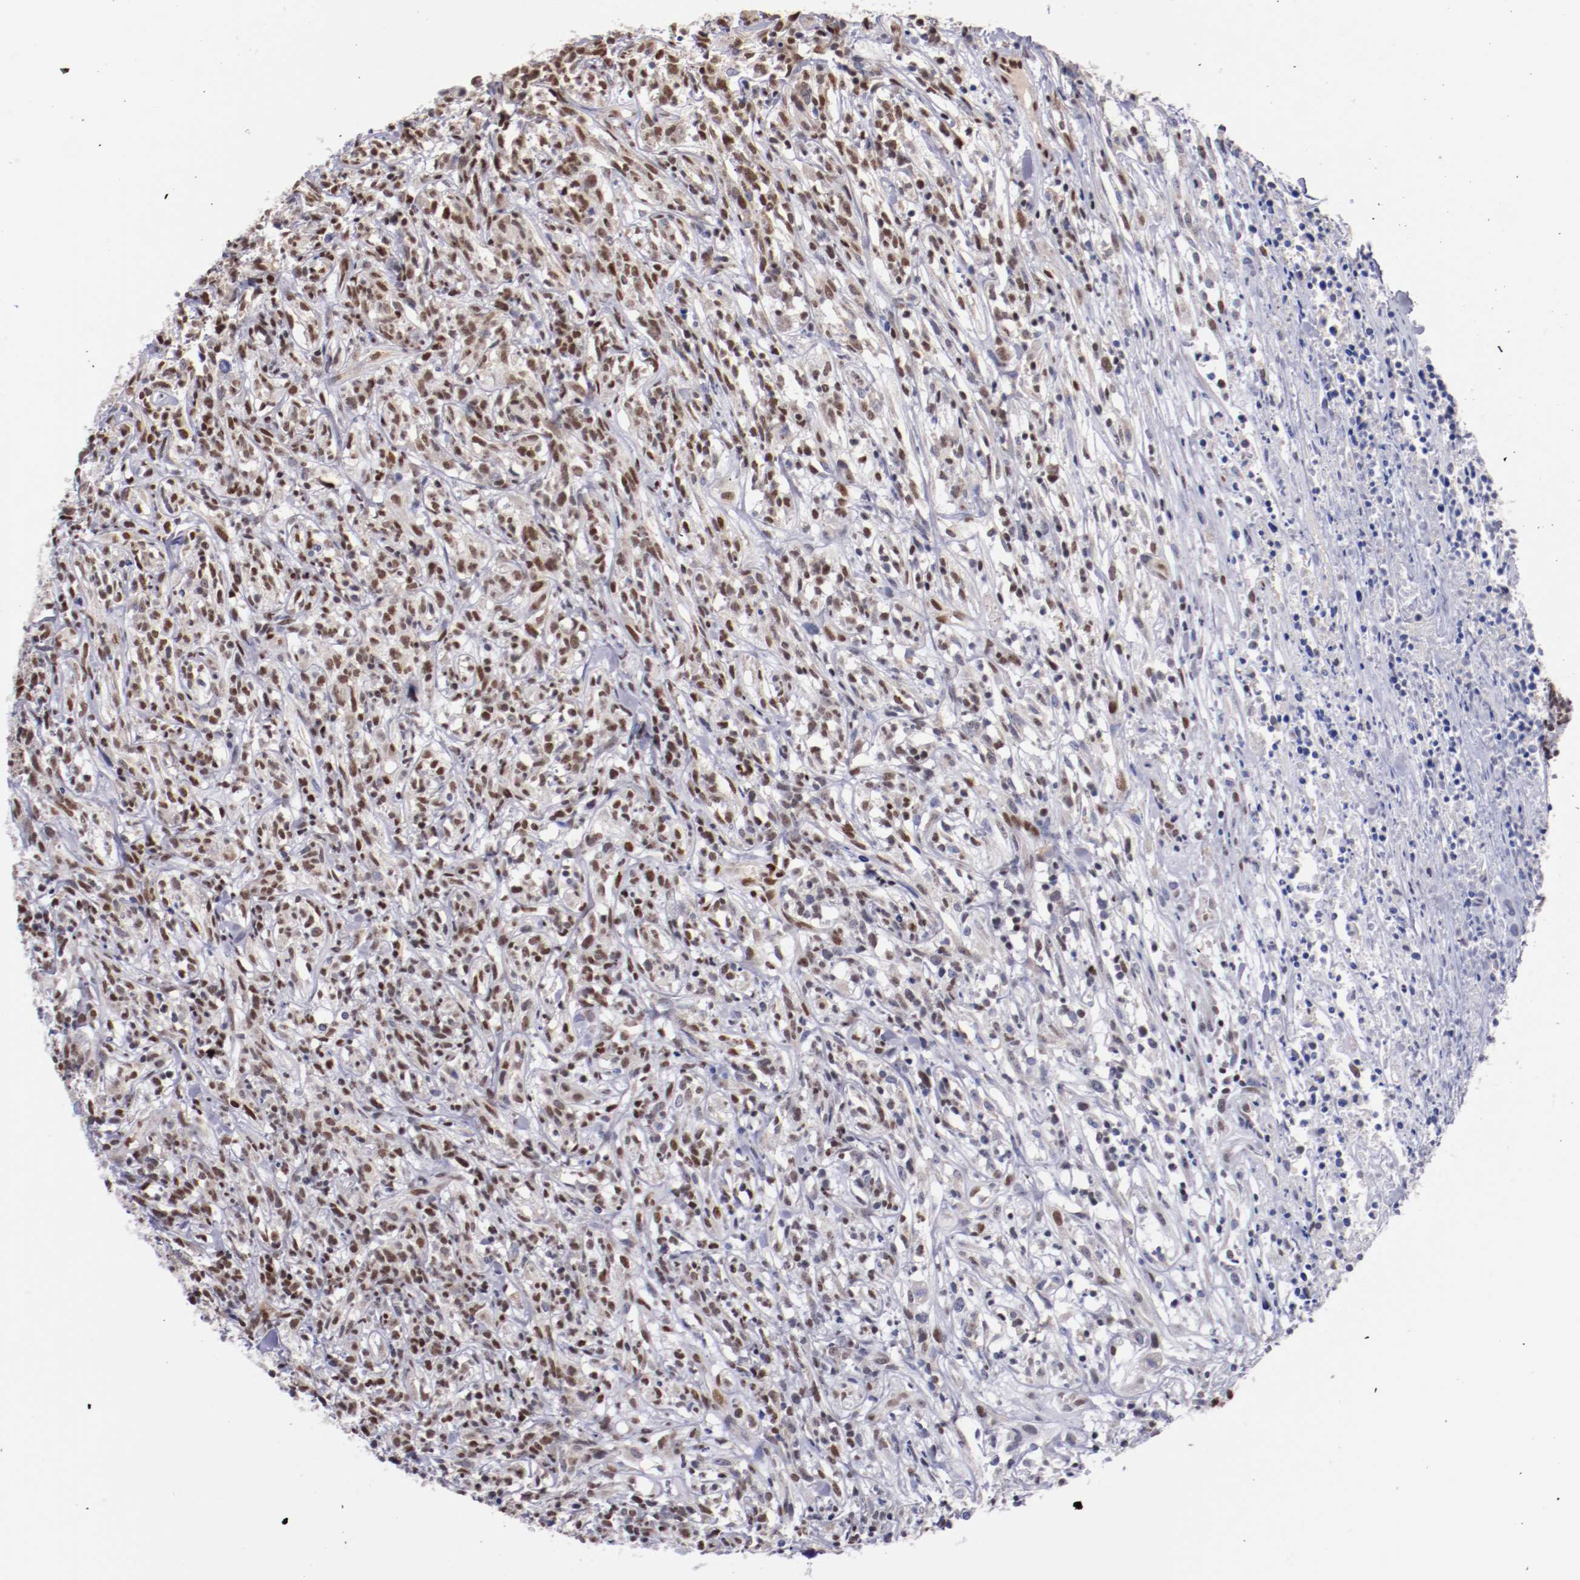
{"staining": {"intensity": "moderate", "quantity": "<25%", "location": "nuclear"}, "tissue": "lymphoma", "cell_type": "Tumor cells", "image_type": "cancer", "snomed": [{"axis": "morphology", "description": "Malignant lymphoma, non-Hodgkin's type, High grade"}, {"axis": "topography", "description": "Lymph node"}], "caption": "A brown stain labels moderate nuclear positivity of a protein in lymphoma tumor cells.", "gene": "SRF", "patient": {"sex": "female", "age": 73}}